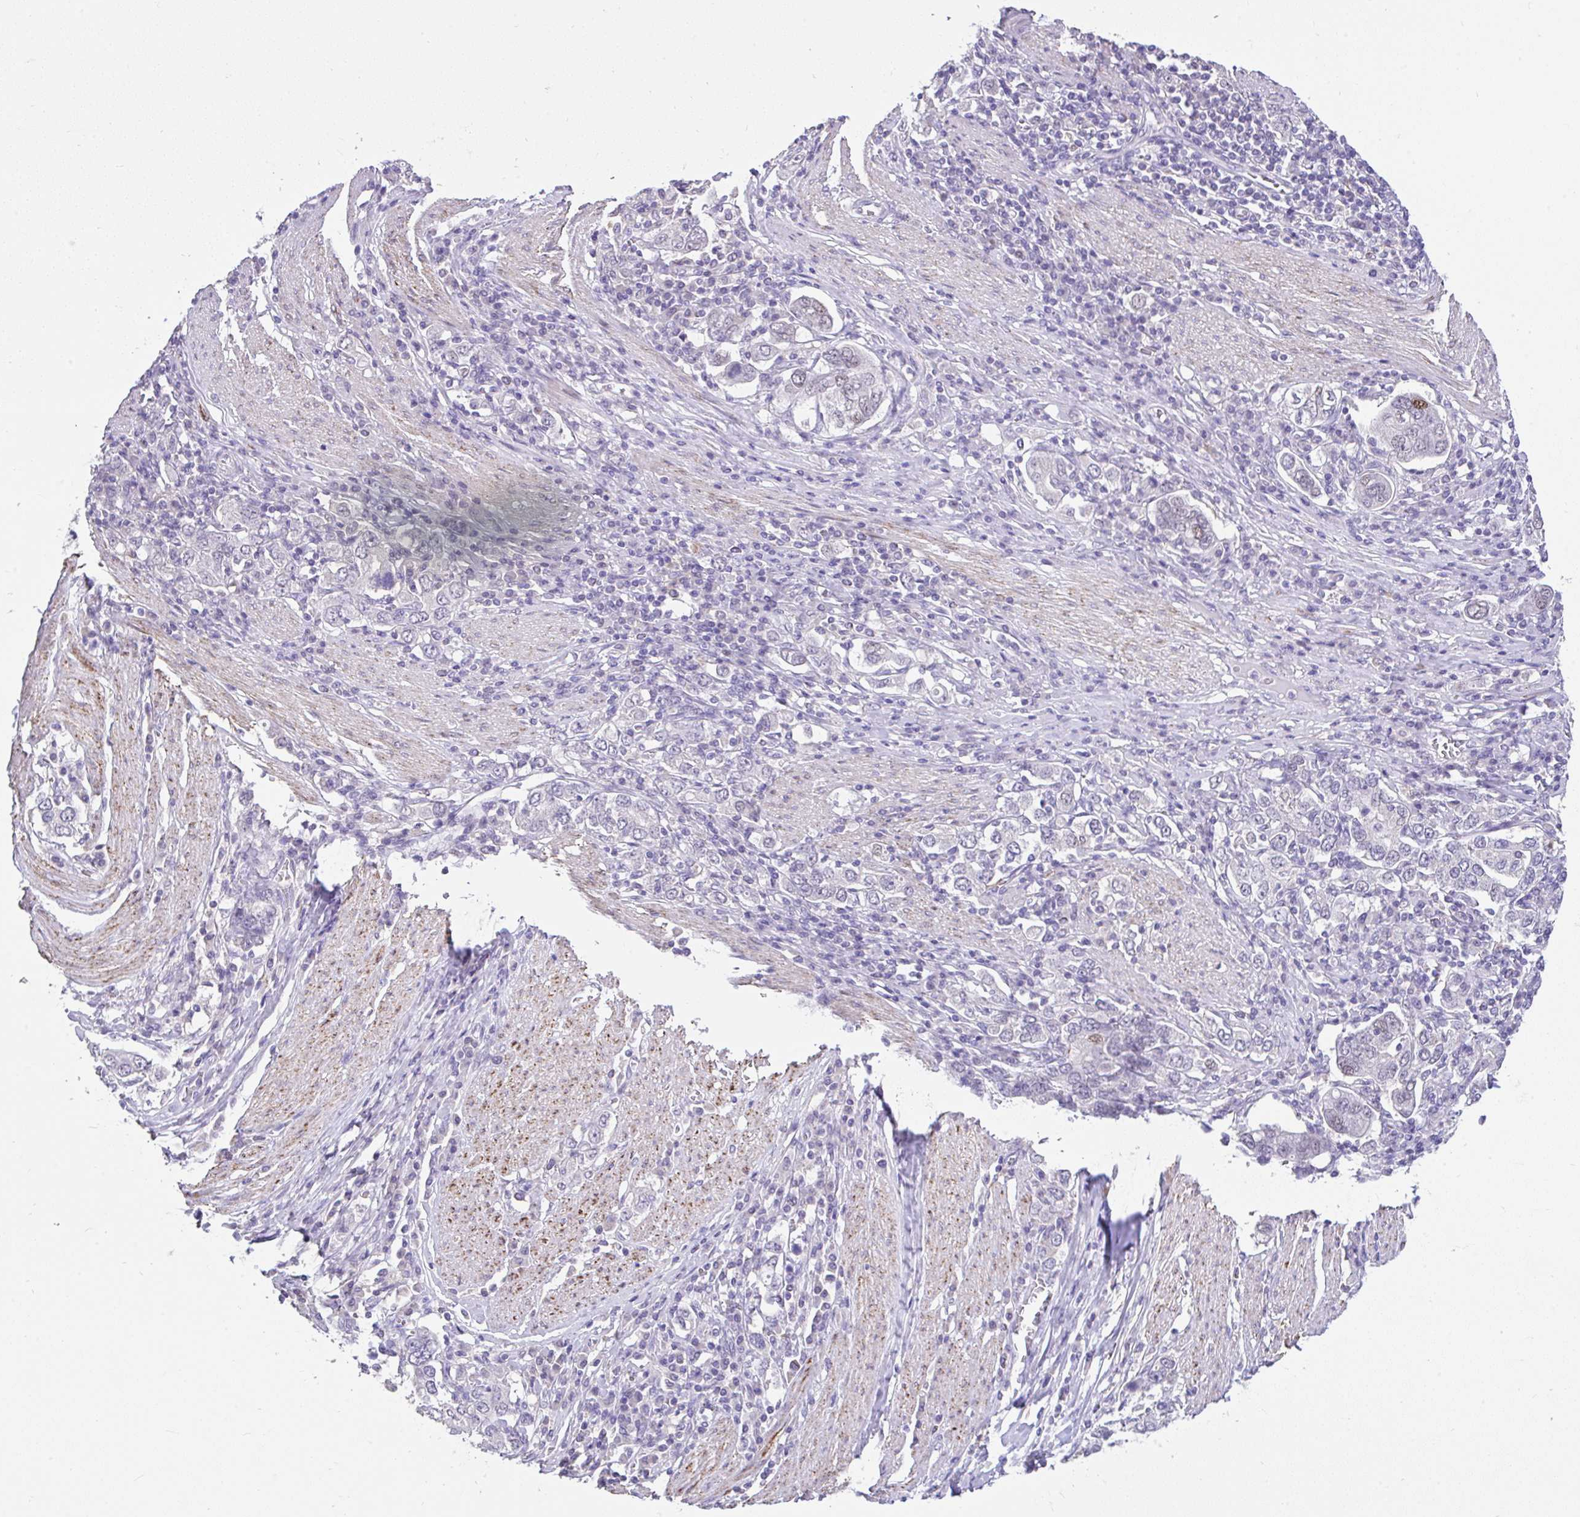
{"staining": {"intensity": "negative", "quantity": "none", "location": "none"}, "tissue": "stomach cancer", "cell_type": "Tumor cells", "image_type": "cancer", "snomed": [{"axis": "morphology", "description": "Adenocarcinoma, NOS"}, {"axis": "topography", "description": "Stomach, upper"}, {"axis": "topography", "description": "Stomach"}], "caption": "This image is of stomach cancer stained with immunohistochemistry (IHC) to label a protein in brown with the nuclei are counter-stained blue. There is no staining in tumor cells. (DAB immunohistochemistry, high magnification).", "gene": "CTU1", "patient": {"sex": "male", "age": 62}}